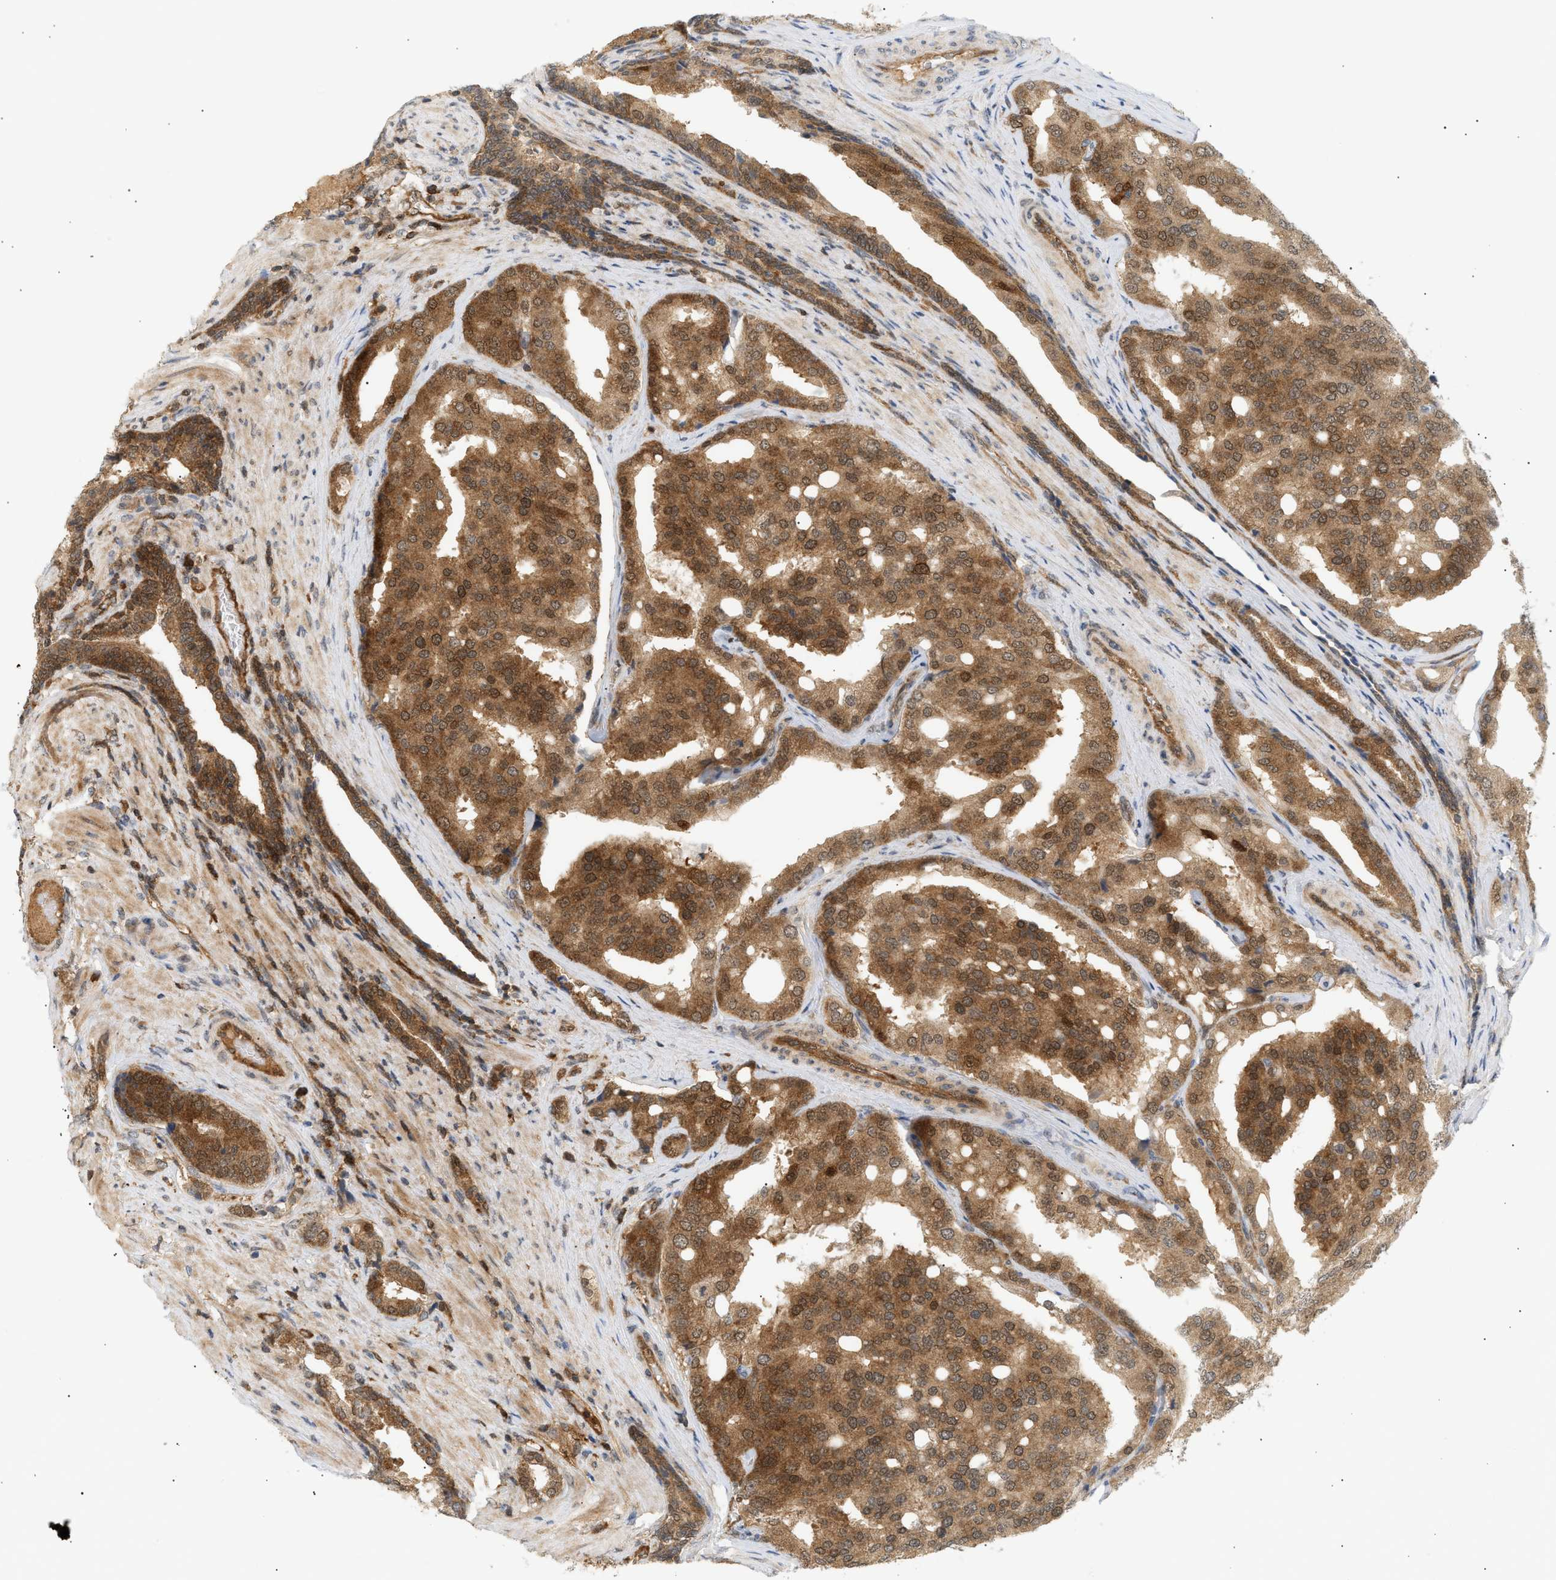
{"staining": {"intensity": "moderate", "quantity": ">75%", "location": "cytoplasmic/membranous,nuclear"}, "tissue": "prostate cancer", "cell_type": "Tumor cells", "image_type": "cancer", "snomed": [{"axis": "morphology", "description": "Adenocarcinoma, High grade"}, {"axis": "topography", "description": "Prostate"}], "caption": "The photomicrograph demonstrates staining of prostate cancer (high-grade adenocarcinoma), revealing moderate cytoplasmic/membranous and nuclear protein expression (brown color) within tumor cells. The staining was performed using DAB, with brown indicating positive protein expression. Nuclei are stained blue with hematoxylin.", "gene": "SHC1", "patient": {"sex": "male", "age": 50}}